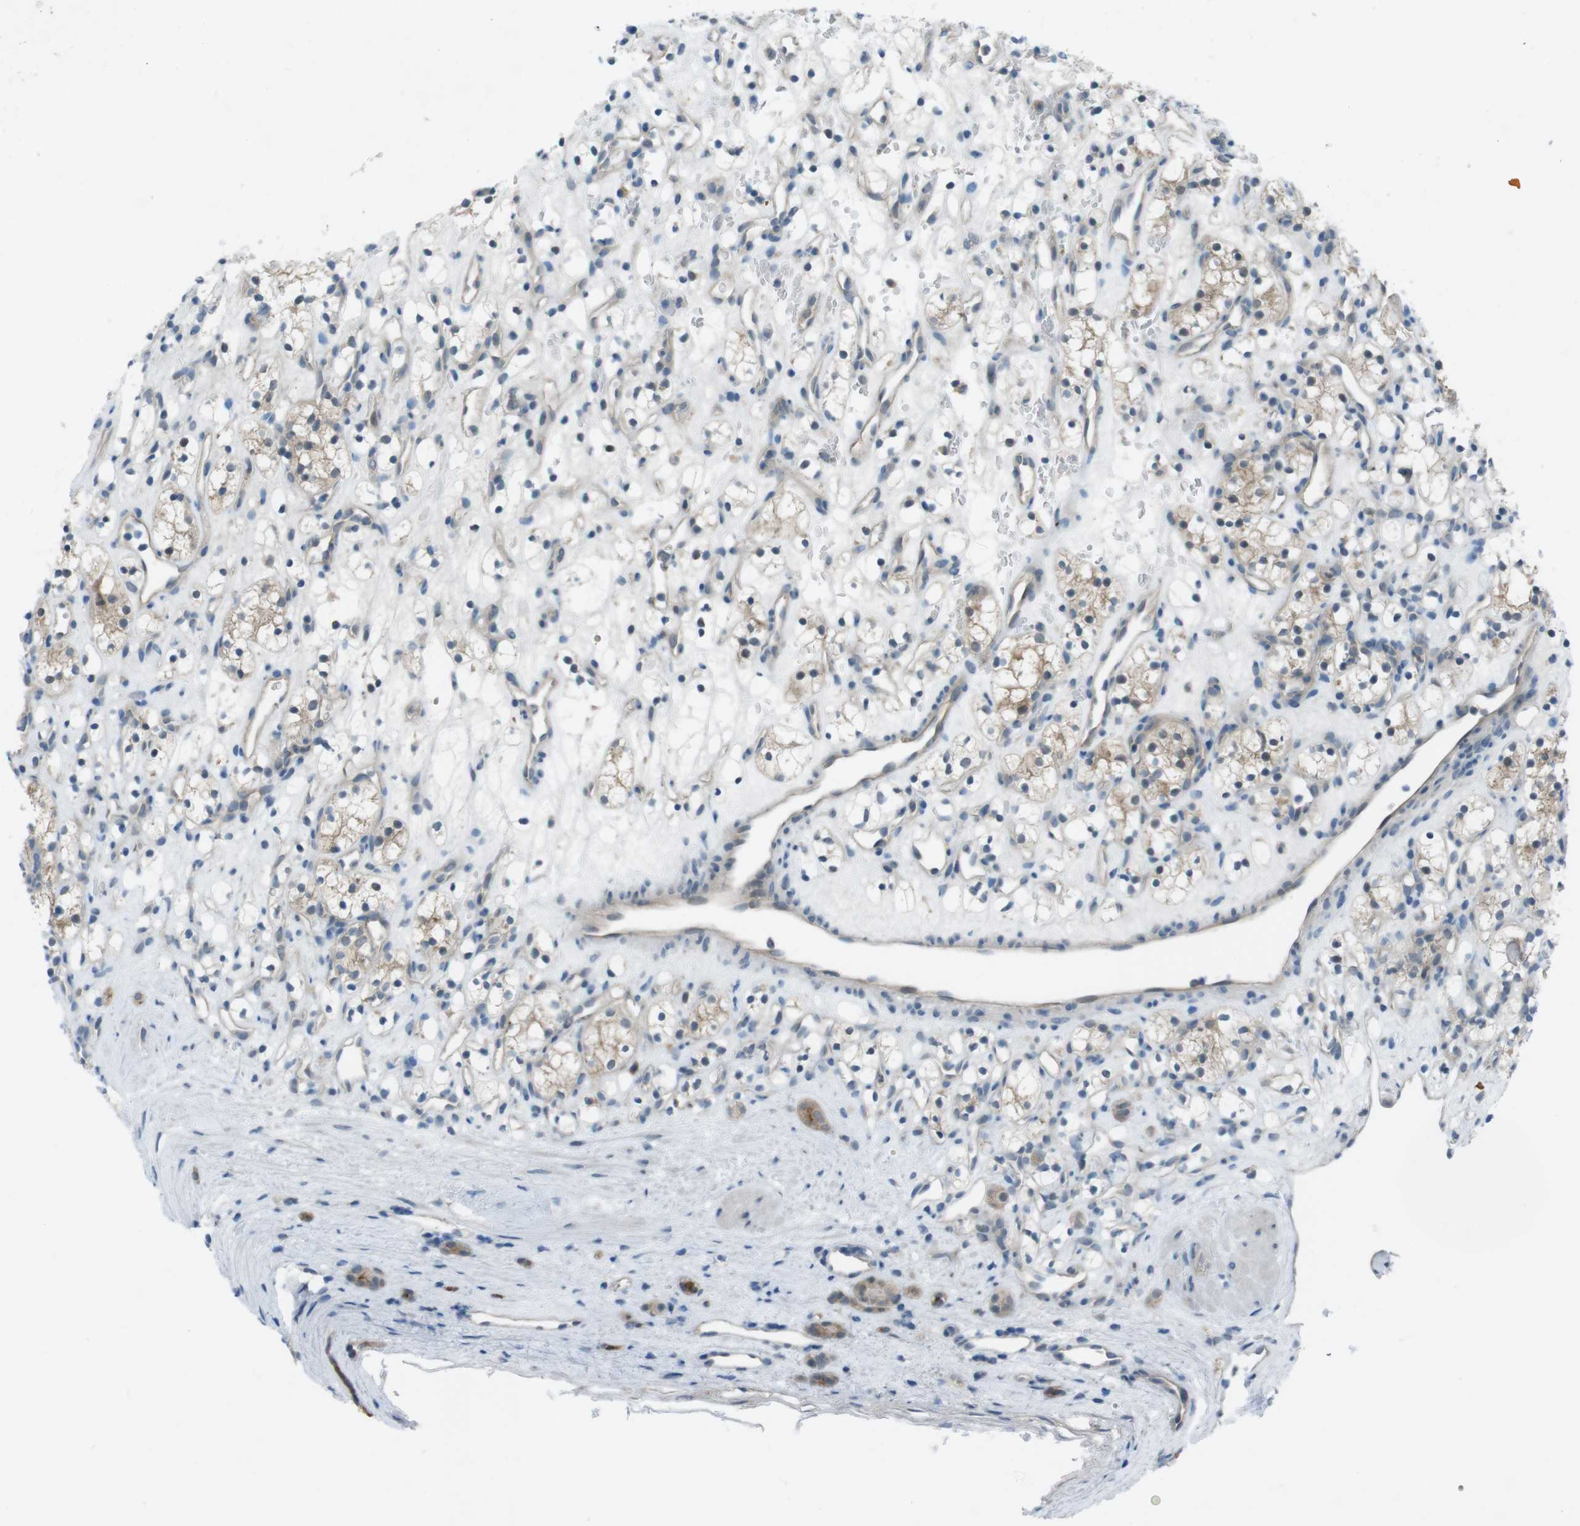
{"staining": {"intensity": "moderate", "quantity": "<25%", "location": "cytoplasmic/membranous"}, "tissue": "renal cancer", "cell_type": "Tumor cells", "image_type": "cancer", "snomed": [{"axis": "morphology", "description": "Adenocarcinoma, NOS"}, {"axis": "topography", "description": "Kidney"}], "caption": "Immunohistochemistry image of neoplastic tissue: renal adenocarcinoma stained using immunohistochemistry demonstrates low levels of moderate protein expression localized specifically in the cytoplasmic/membranous of tumor cells, appearing as a cytoplasmic/membranous brown color.", "gene": "ZDHHC20", "patient": {"sex": "female", "age": 60}}